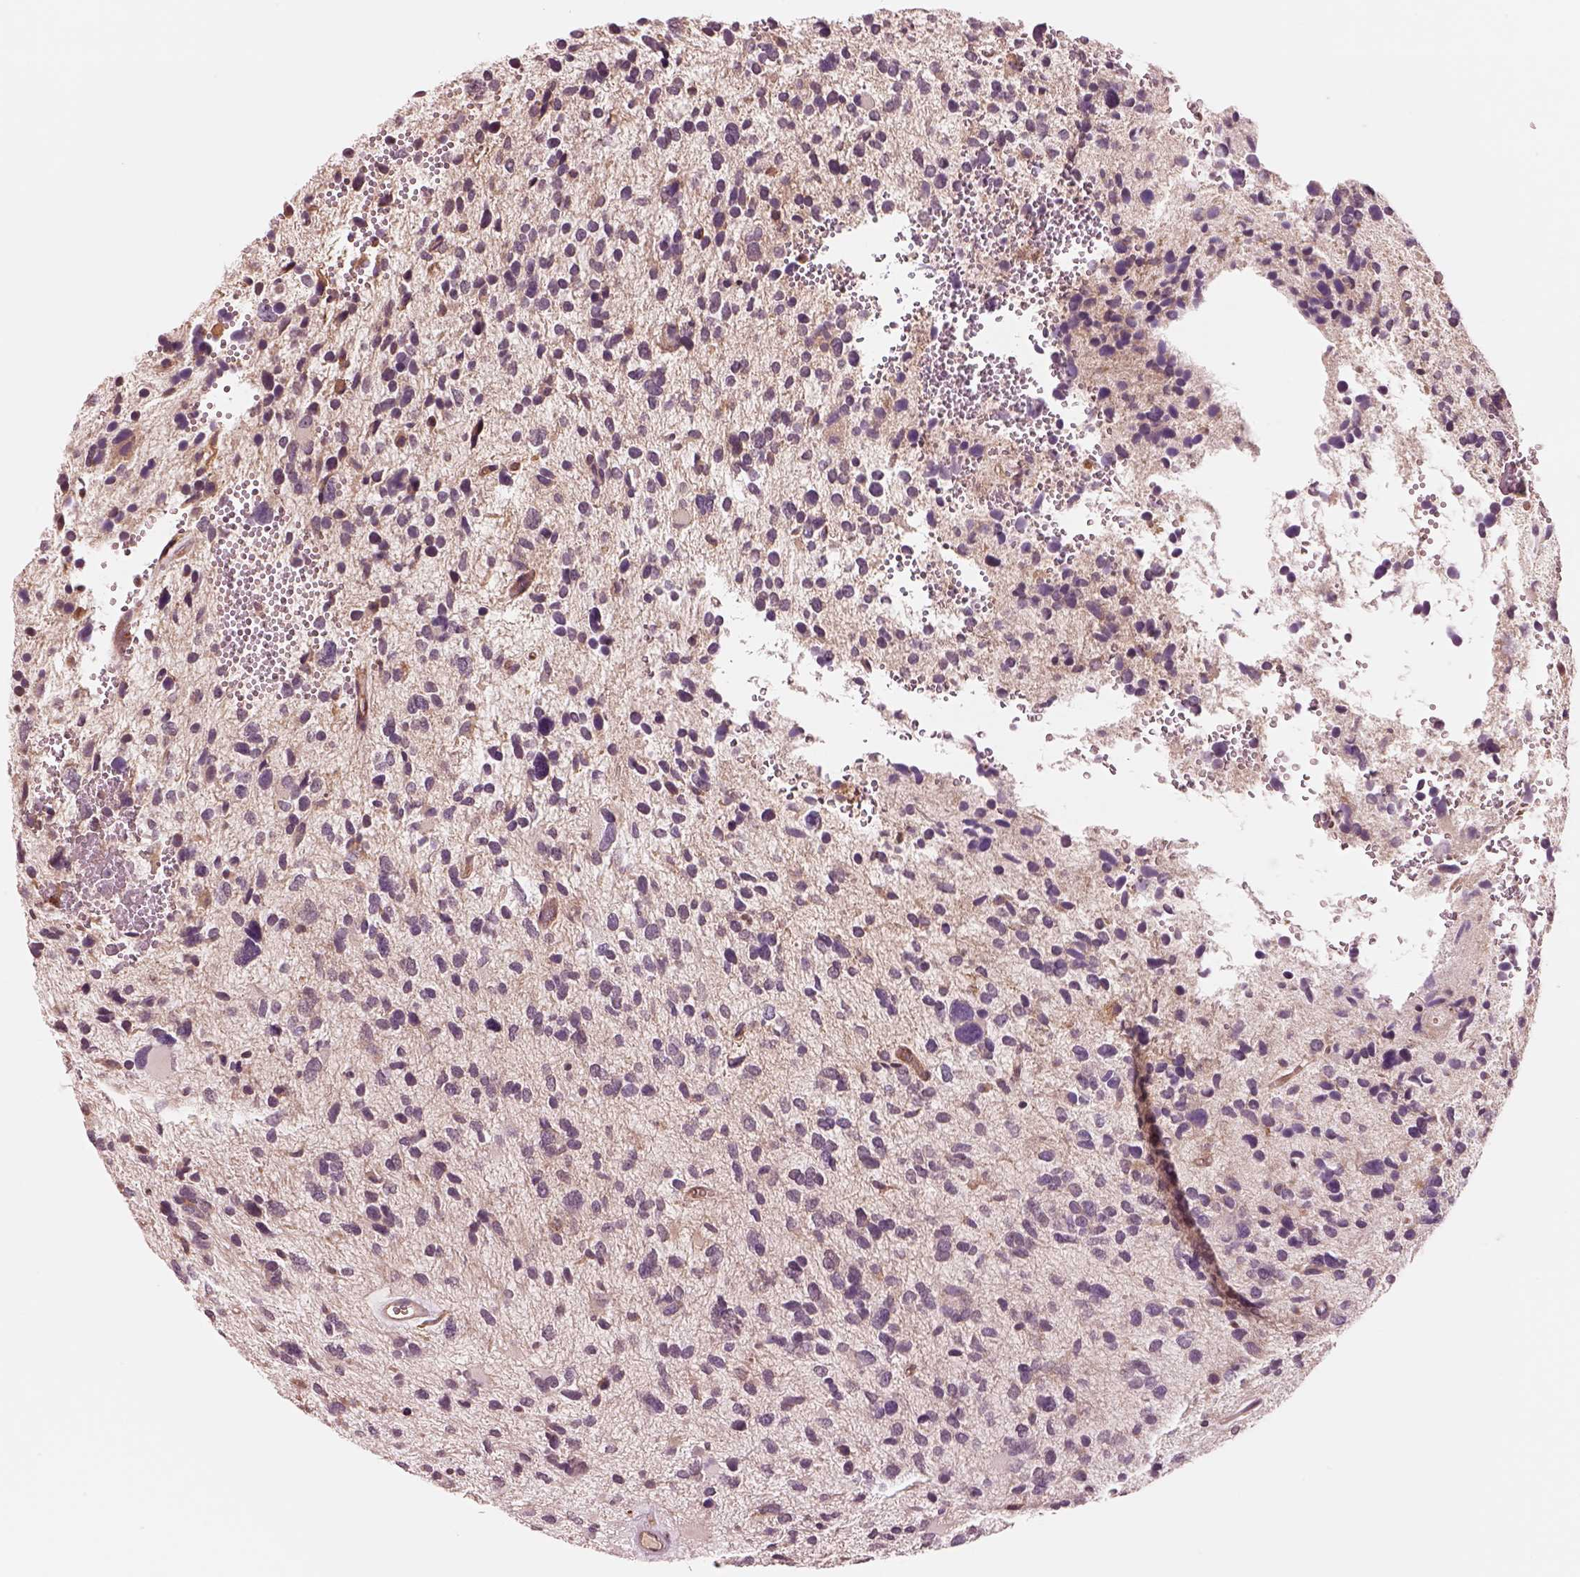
{"staining": {"intensity": "negative", "quantity": "none", "location": "none"}, "tissue": "glioma", "cell_type": "Tumor cells", "image_type": "cancer", "snomed": [{"axis": "morphology", "description": "Glioma, malignant, High grade"}, {"axis": "topography", "description": "Brain"}], "caption": "Protein analysis of glioma displays no significant expression in tumor cells.", "gene": "ASCC2", "patient": {"sex": "female", "age": 11}}